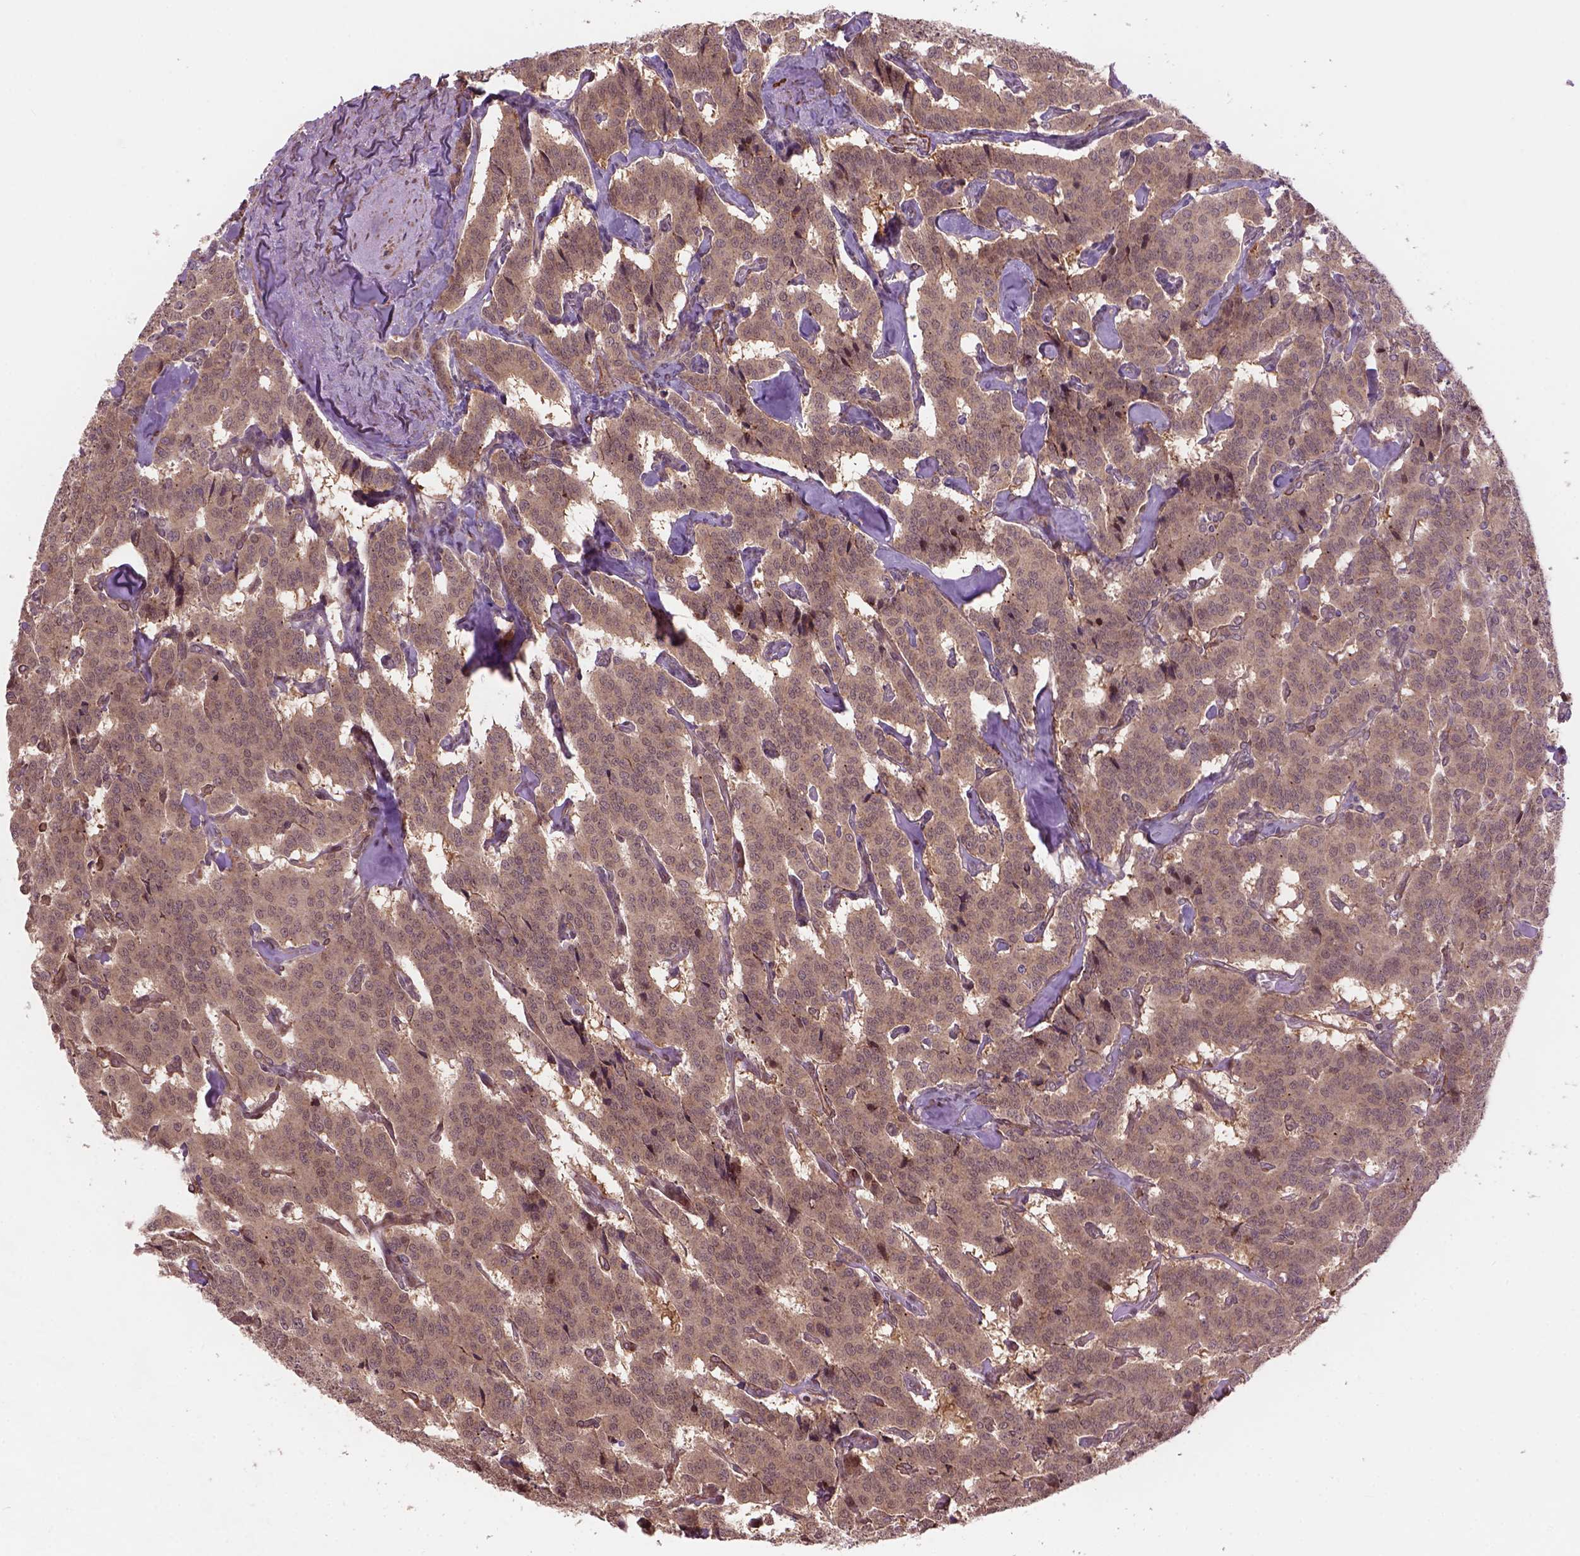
{"staining": {"intensity": "moderate", "quantity": "25%-75%", "location": "cytoplasmic/membranous,nuclear"}, "tissue": "carcinoid", "cell_type": "Tumor cells", "image_type": "cancer", "snomed": [{"axis": "morphology", "description": "Carcinoid, malignant, NOS"}, {"axis": "topography", "description": "Lung"}], "caption": "Protein expression analysis of carcinoid displays moderate cytoplasmic/membranous and nuclear positivity in about 25%-75% of tumor cells.", "gene": "PSMD11", "patient": {"sex": "female", "age": 46}}